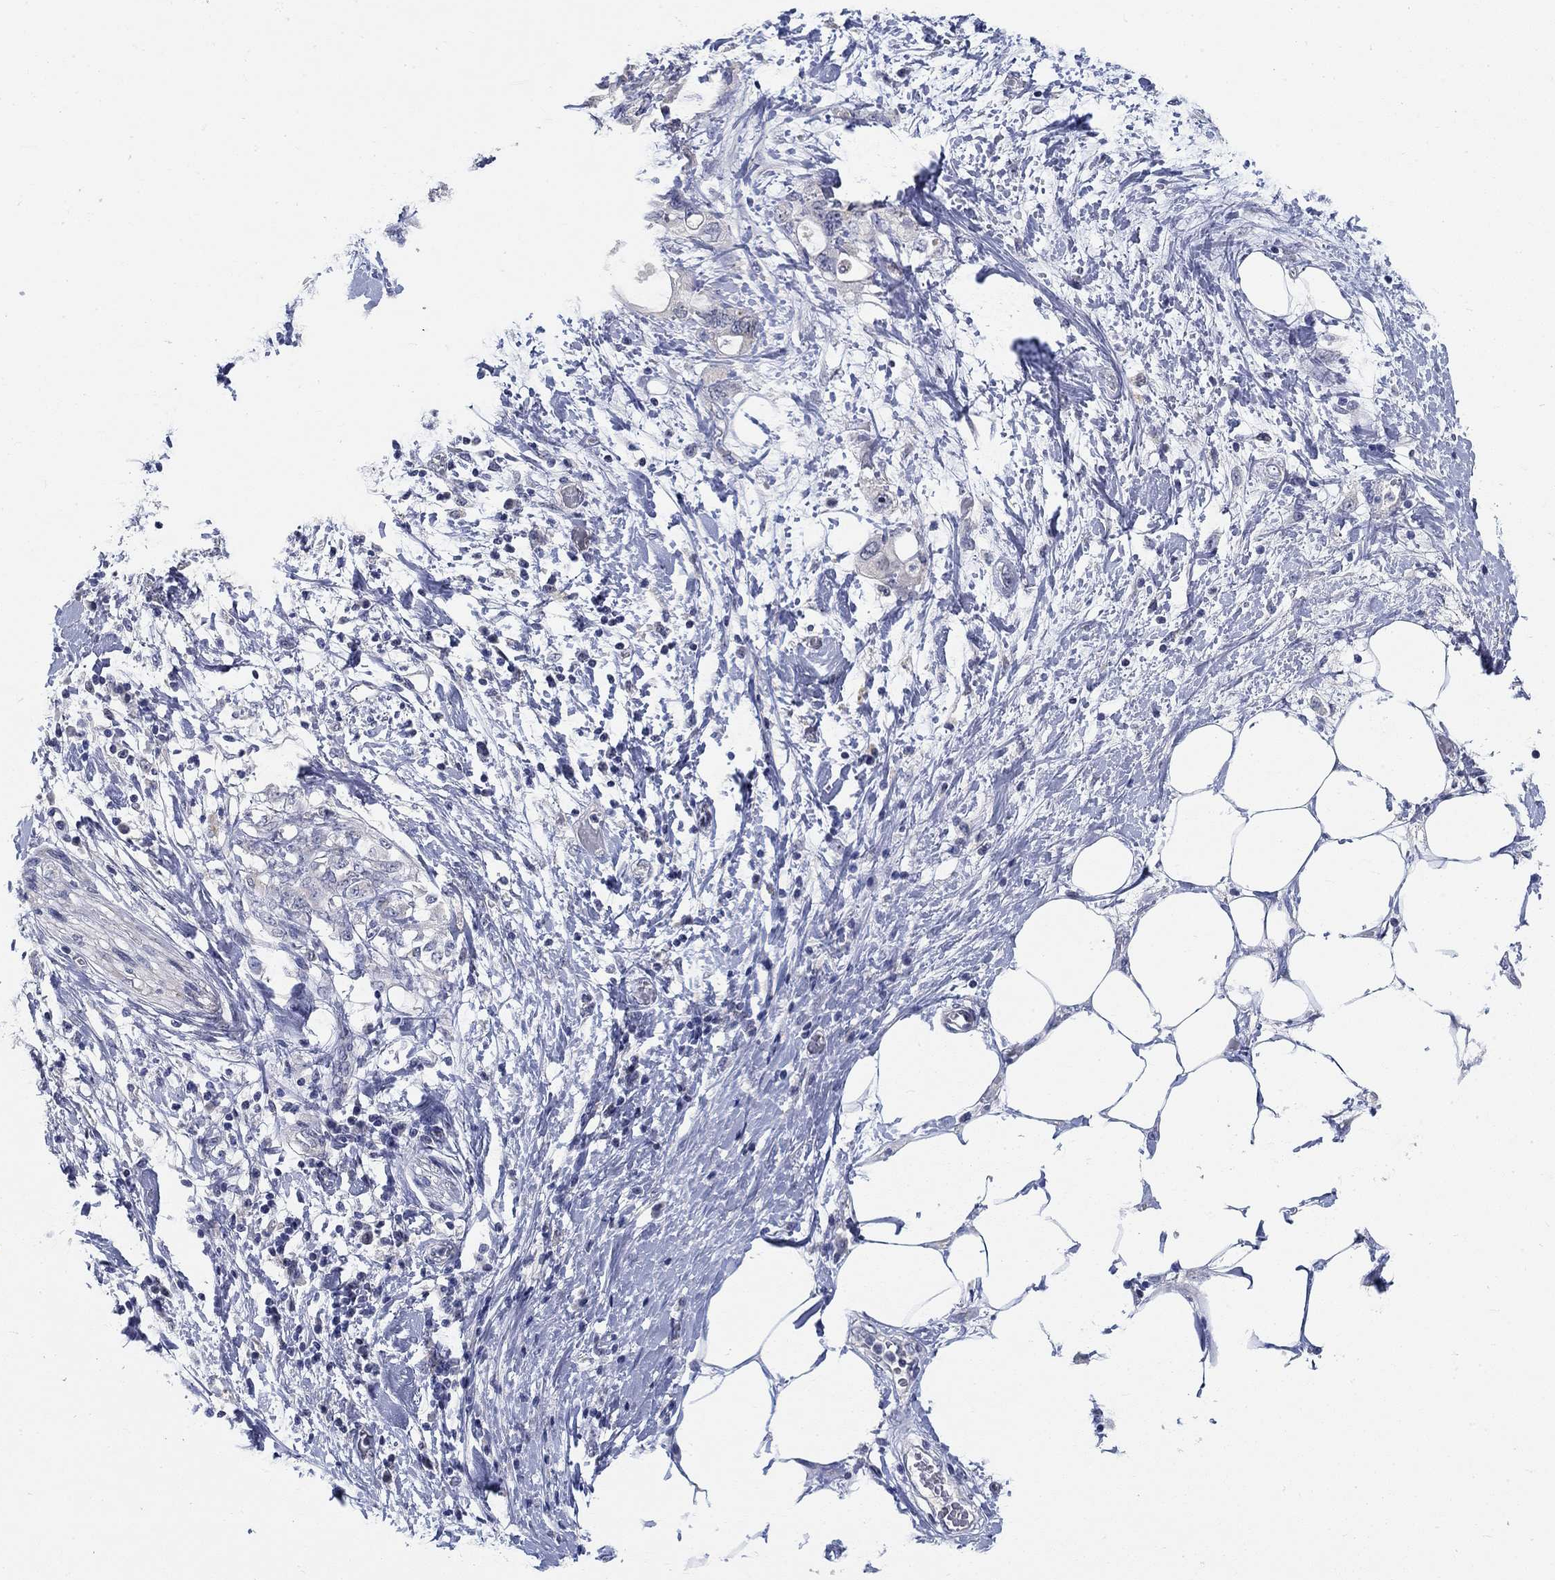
{"staining": {"intensity": "negative", "quantity": "none", "location": "none"}, "tissue": "pancreatic cancer", "cell_type": "Tumor cells", "image_type": "cancer", "snomed": [{"axis": "morphology", "description": "Adenocarcinoma, NOS"}, {"axis": "topography", "description": "Pancreas"}], "caption": "IHC histopathology image of pancreatic adenocarcinoma stained for a protein (brown), which displays no staining in tumor cells.", "gene": "SMIM18", "patient": {"sex": "female", "age": 56}}